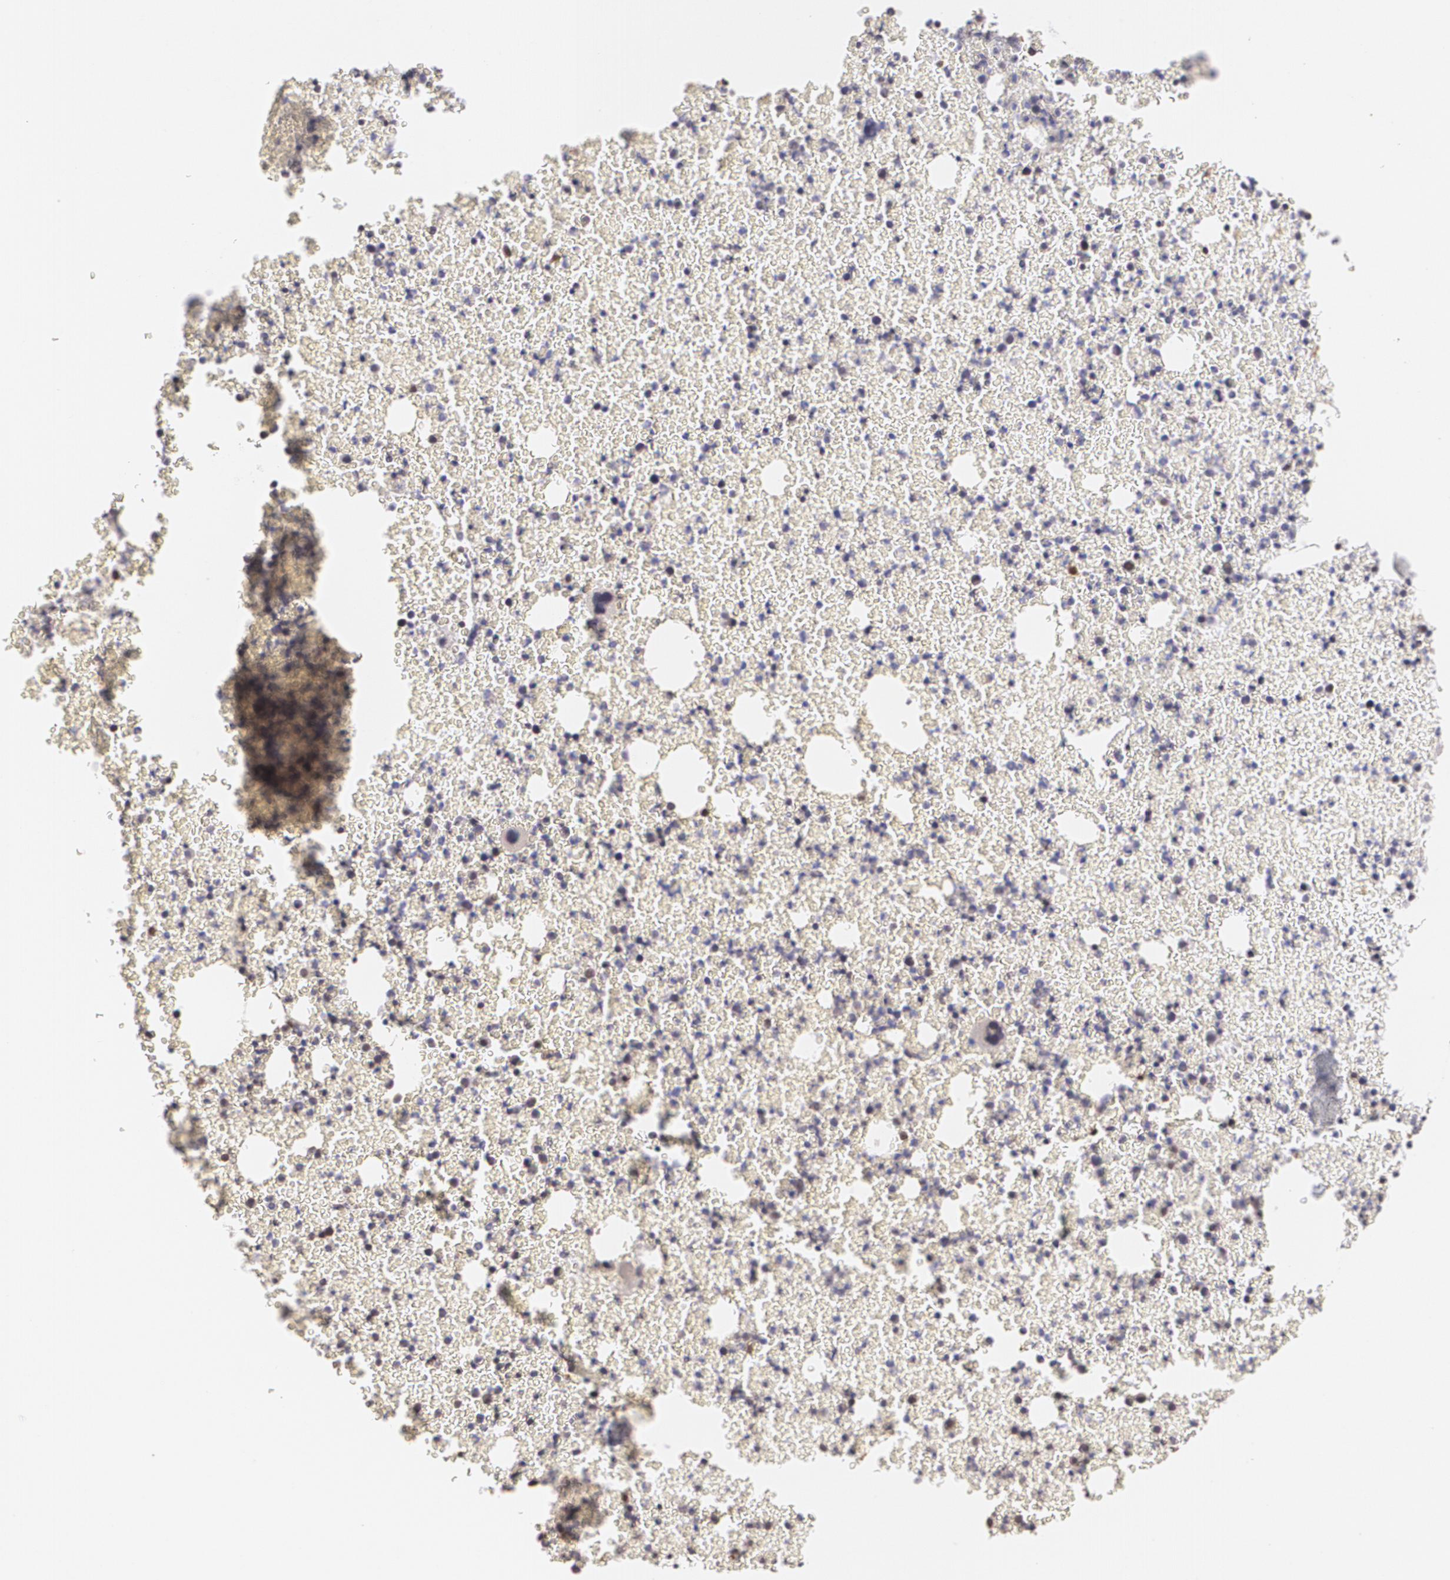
{"staining": {"intensity": "weak", "quantity": "<25%", "location": "nuclear"}, "tissue": "bone marrow", "cell_type": "Hematopoietic cells", "image_type": "normal", "snomed": [{"axis": "morphology", "description": "Normal tissue, NOS"}, {"axis": "topography", "description": "Bone marrow"}], "caption": "High power microscopy image of an immunohistochemistry histopathology image of normal bone marrow, revealing no significant staining in hematopoietic cells.", "gene": "ZBTB16", "patient": {"sex": "female", "age": 41}}